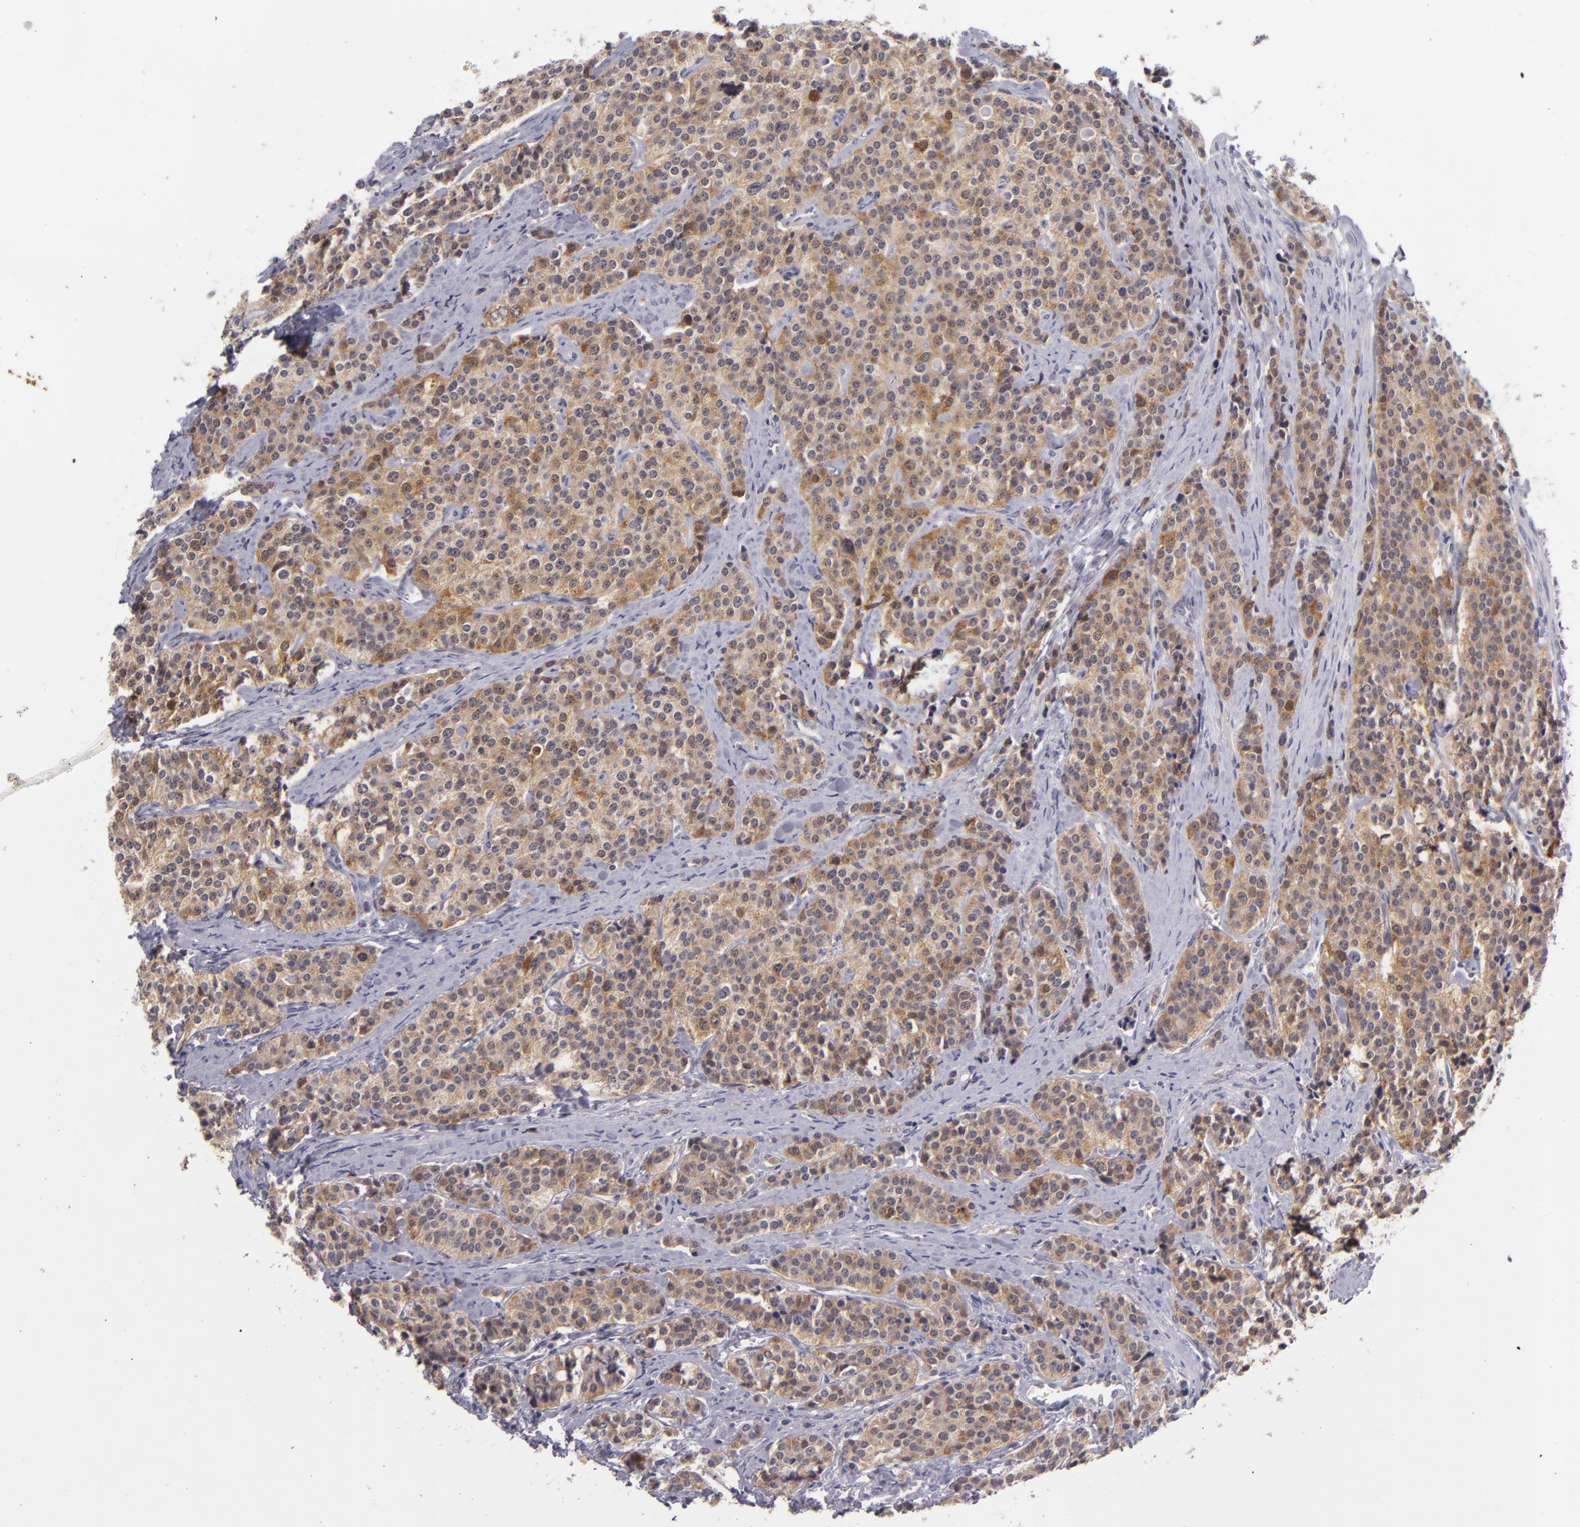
{"staining": {"intensity": "moderate", "quantity": ">75%", "location": "cytoplasmic/membranous"}, "tissue": "carcinoid", "cell_type": "Tumor cells", "image_type": "cancer", "snomed": [{"axis": "morphology", "description": "Carcinoid, malignant, NOS"}, {"axis": "topography", "description": "Small intestine"}], "caption": "Brown immunohistochemical staining in carcinoid displays moderate cytoplasmic/membranous staining in approximately >75% of tumor cells.", "gene": "SNCB", "patient": {"sex": "male", "age": 63}}